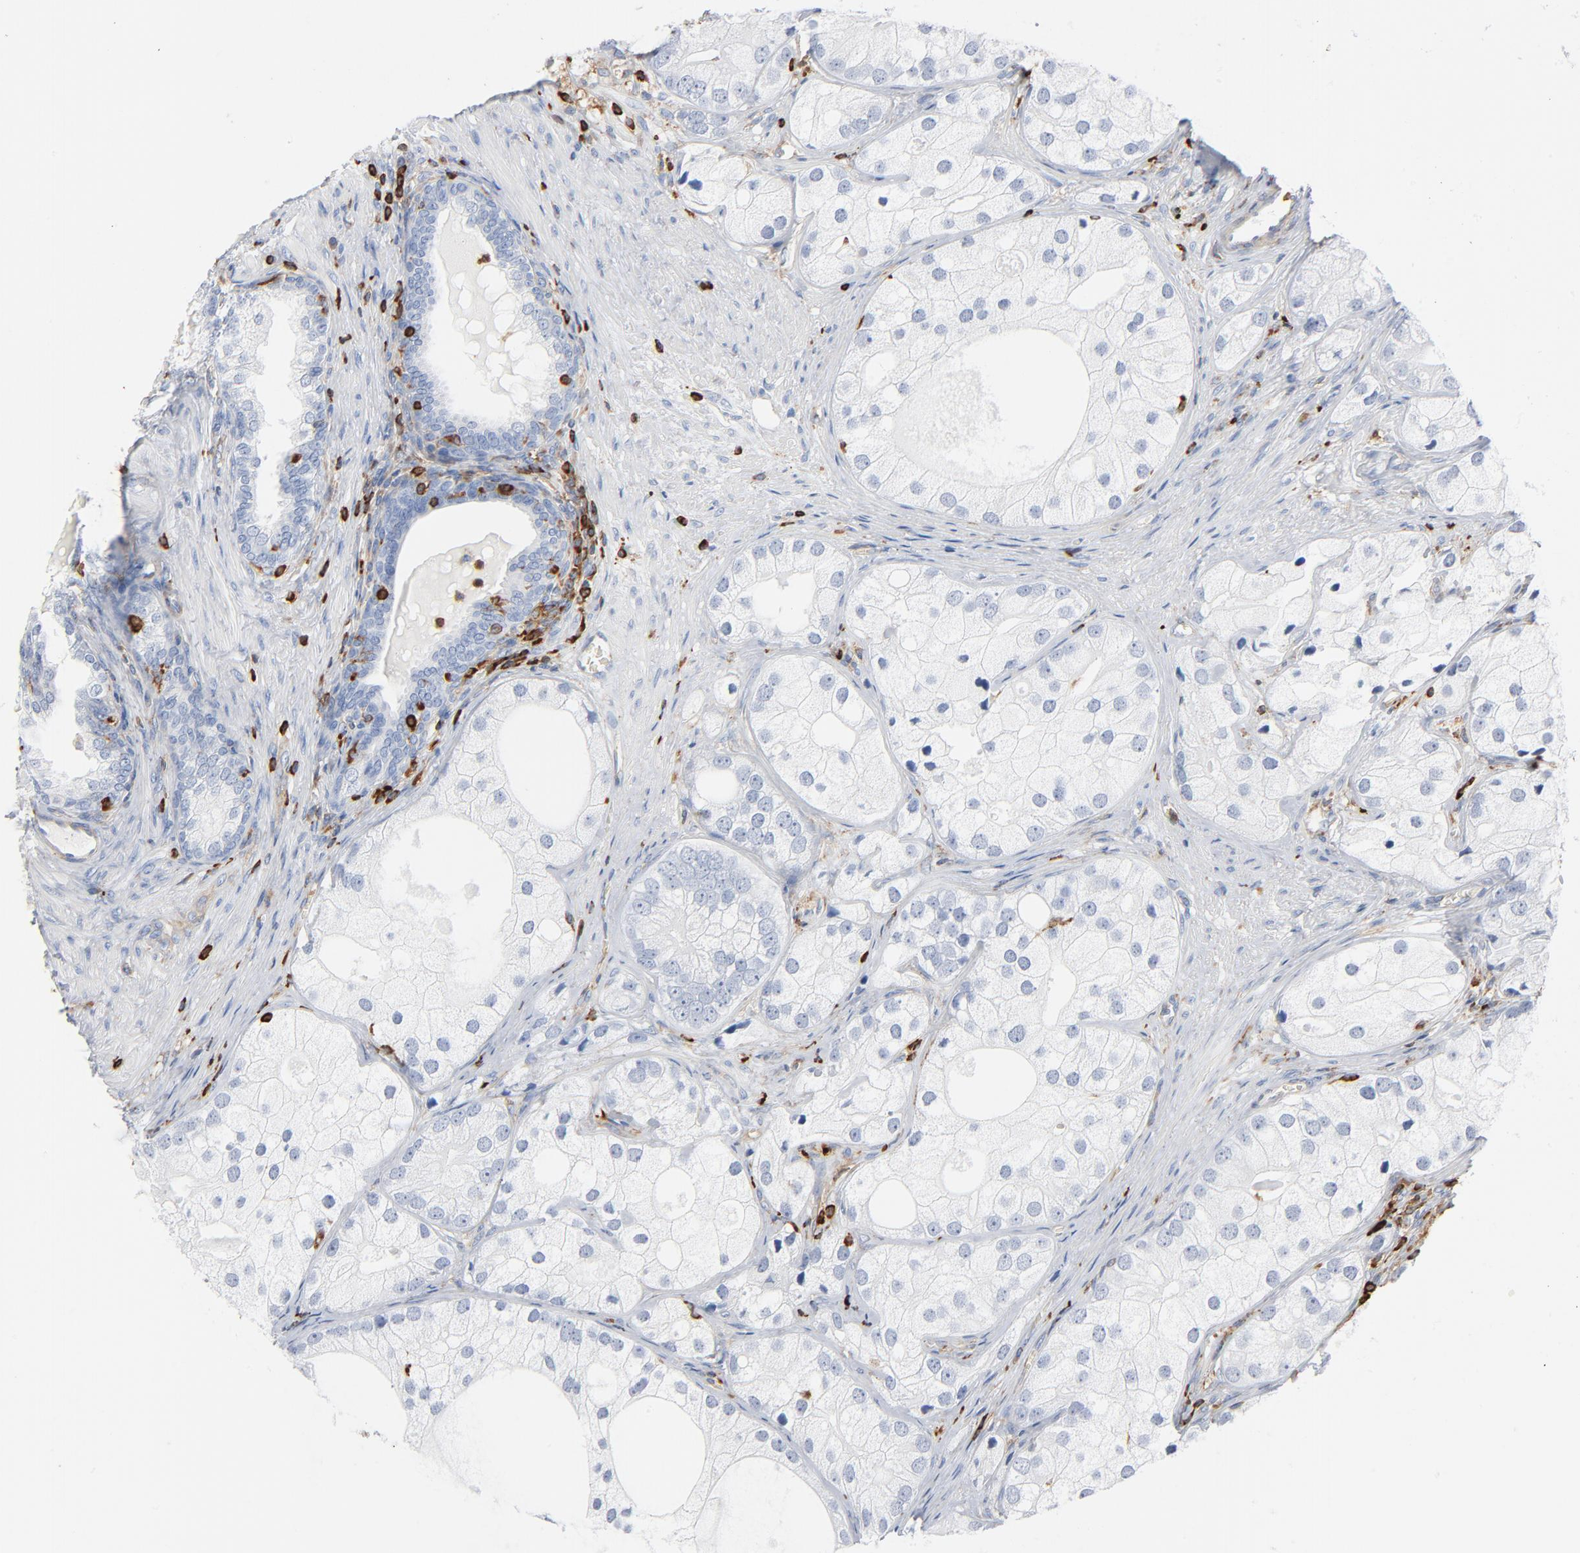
{"staining": {"intensity": "negative", "quantity": "none", "location": "none"}, "tissue": "prostate cancer", "cell_type": "Tumor cells", "image_type": "cancer", "snomed": [{"axis": "morphology", "description": "Adenocarcinoma, Low grade"}, {"axis": "topography", "description": "Prostate"}], "caption": "This is an immunohistochemistry (IHC) histopathology image of prostate adenocarcinoma (low-grade). There is no expression in tumor cells.", "gene": "SH3KBP1", "patient": {"sex": "male", "age": 69}}